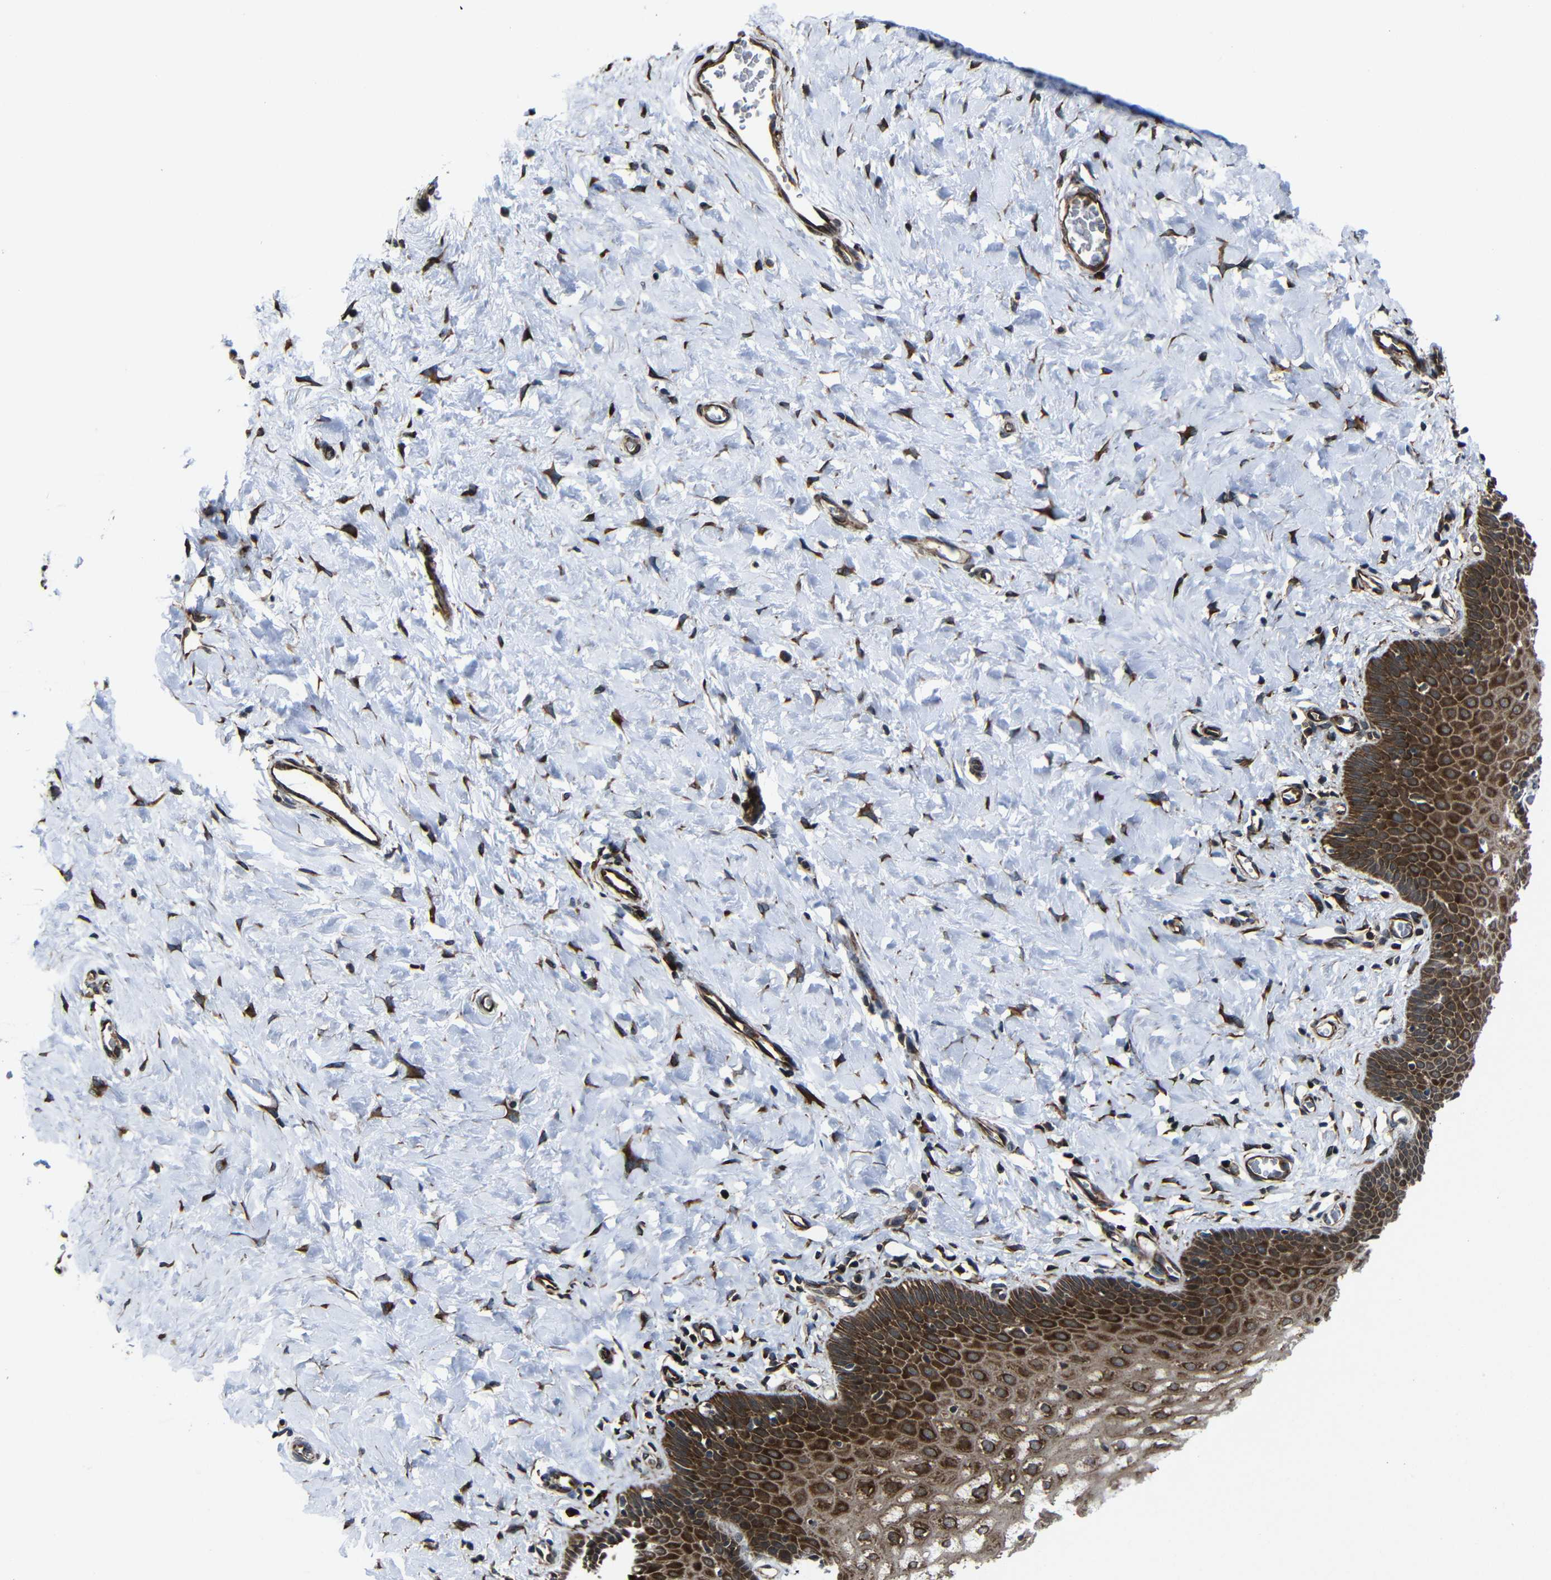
{"staining": {"intensity": "strong", "quantity": ">75%", "location": "cytoplasmic/membranous"}, "tissue": "cervix", "cell_type": "Glandular cells", "image_type": "normal", "snomed": [{"axis": "morphology", "description": "Normal tissue, NOS"}, {"axis": "topography", "description": "Cervix"}], "caption": "Benign cervix reveals strong cytoplasmic/membranous staining in approximately >75% of glandular cells, visualized by immunohistochemistry.", "gene": "KIAA0513", "patient": {"sex": "female", "age": 55}}